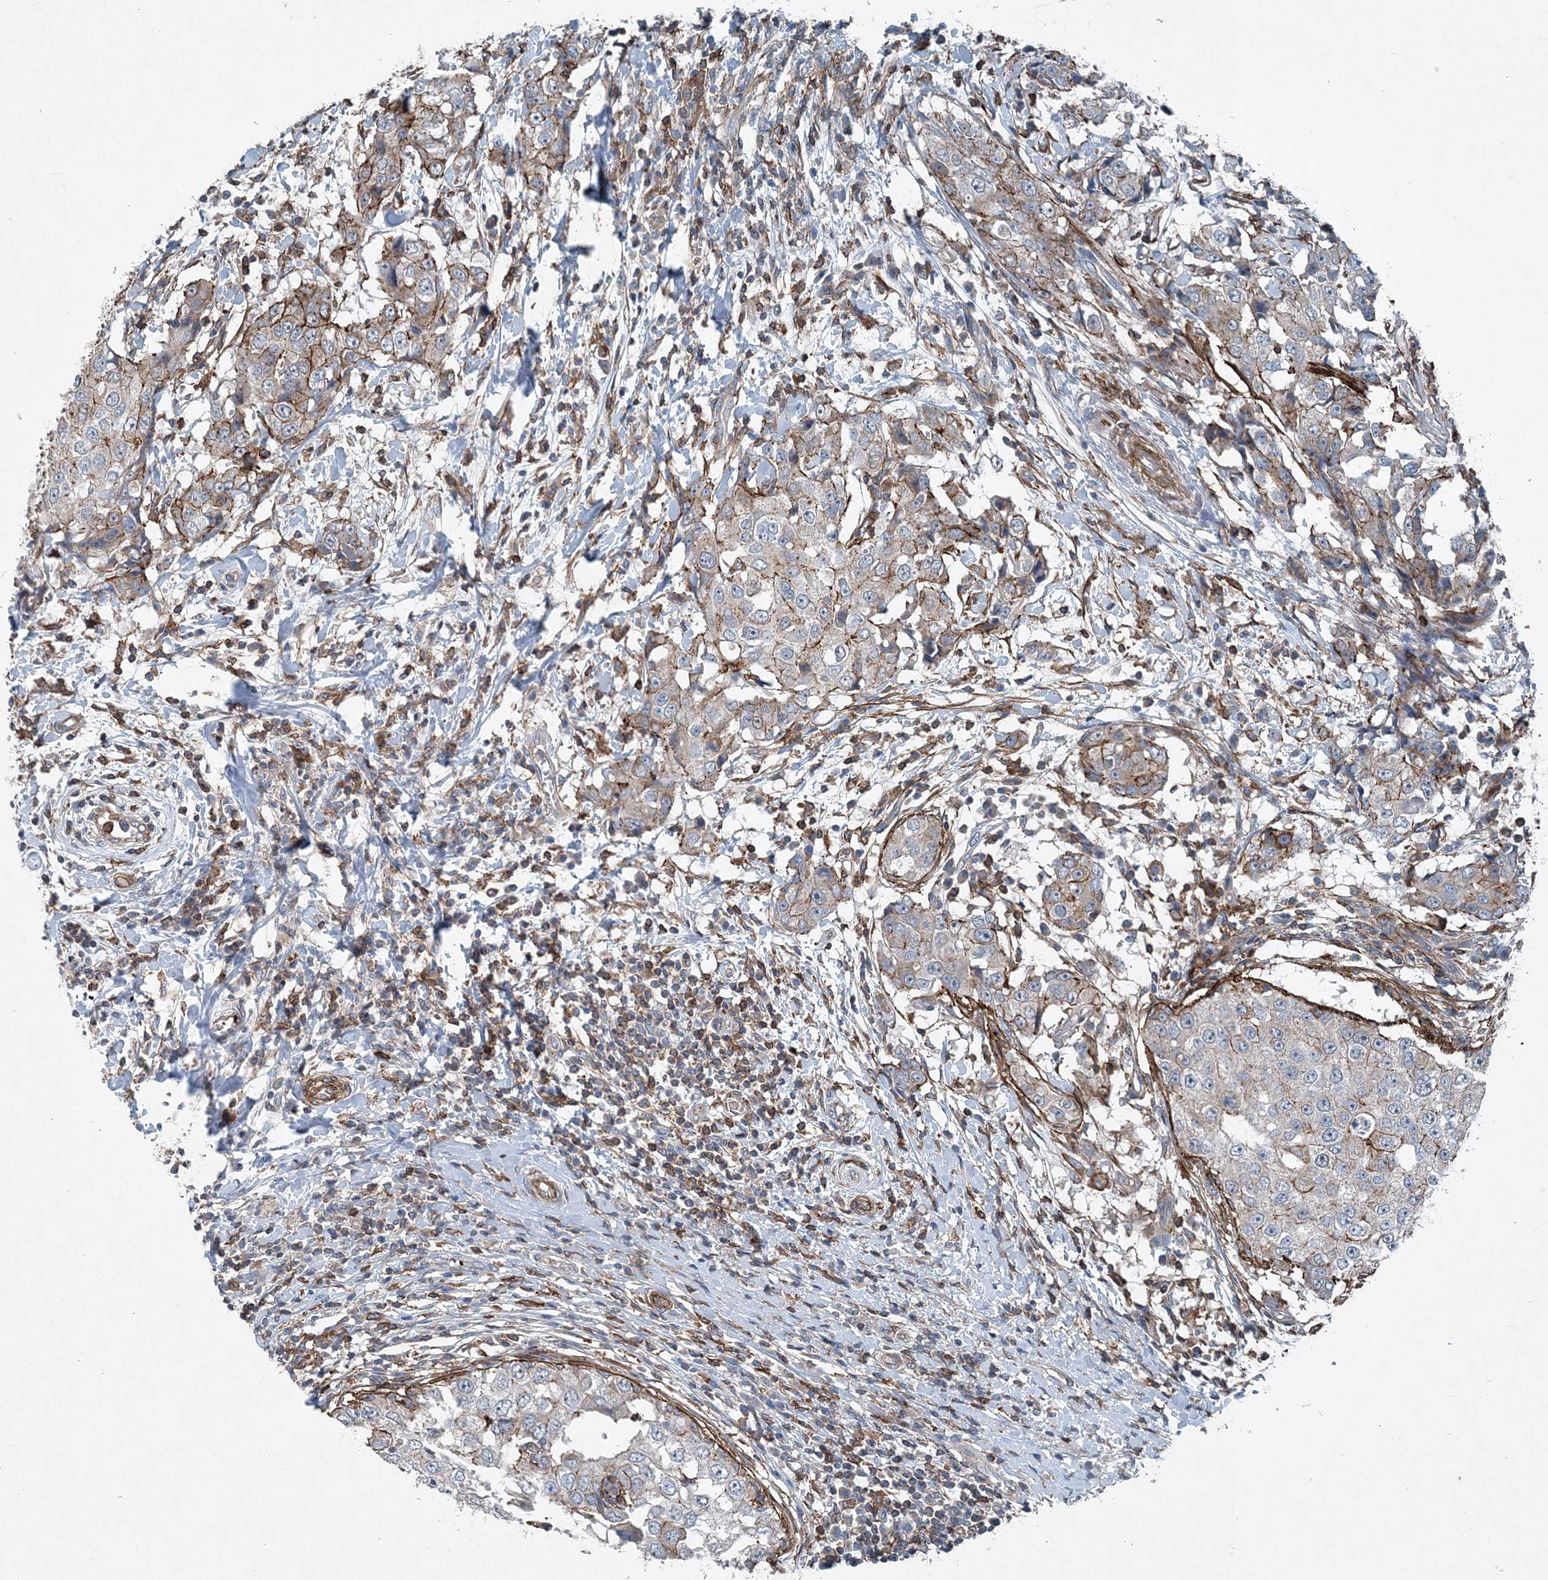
{"staining": {"intensity": "moderate", "quantity": "<25%", "location": "cytoplasmic/membranous"}, "tissue": "breast cancer", "cell_type": "Tumor cells", "image_type": "cancer", "snomed": [{"axis": "morphology", "description": "Duct carcinoma"}, {"axis": "topography", "description": "Breast"}], "caption": "IHC staining of breast invasive ductal carcinoma, which displays low levels of moderate cytoplasmic/membranous positivity in about <25% of tumor cells indicating moderate cytoplasmic/membranous protein positivity. The staining was performed using DAB (3,3'-diaminobenzidine) (brown) for protein detection and nuclei were counterstained in hematoxylin (blue).", "gene": "DGUOK", "patient": {"sex": "female", "age": 27}}